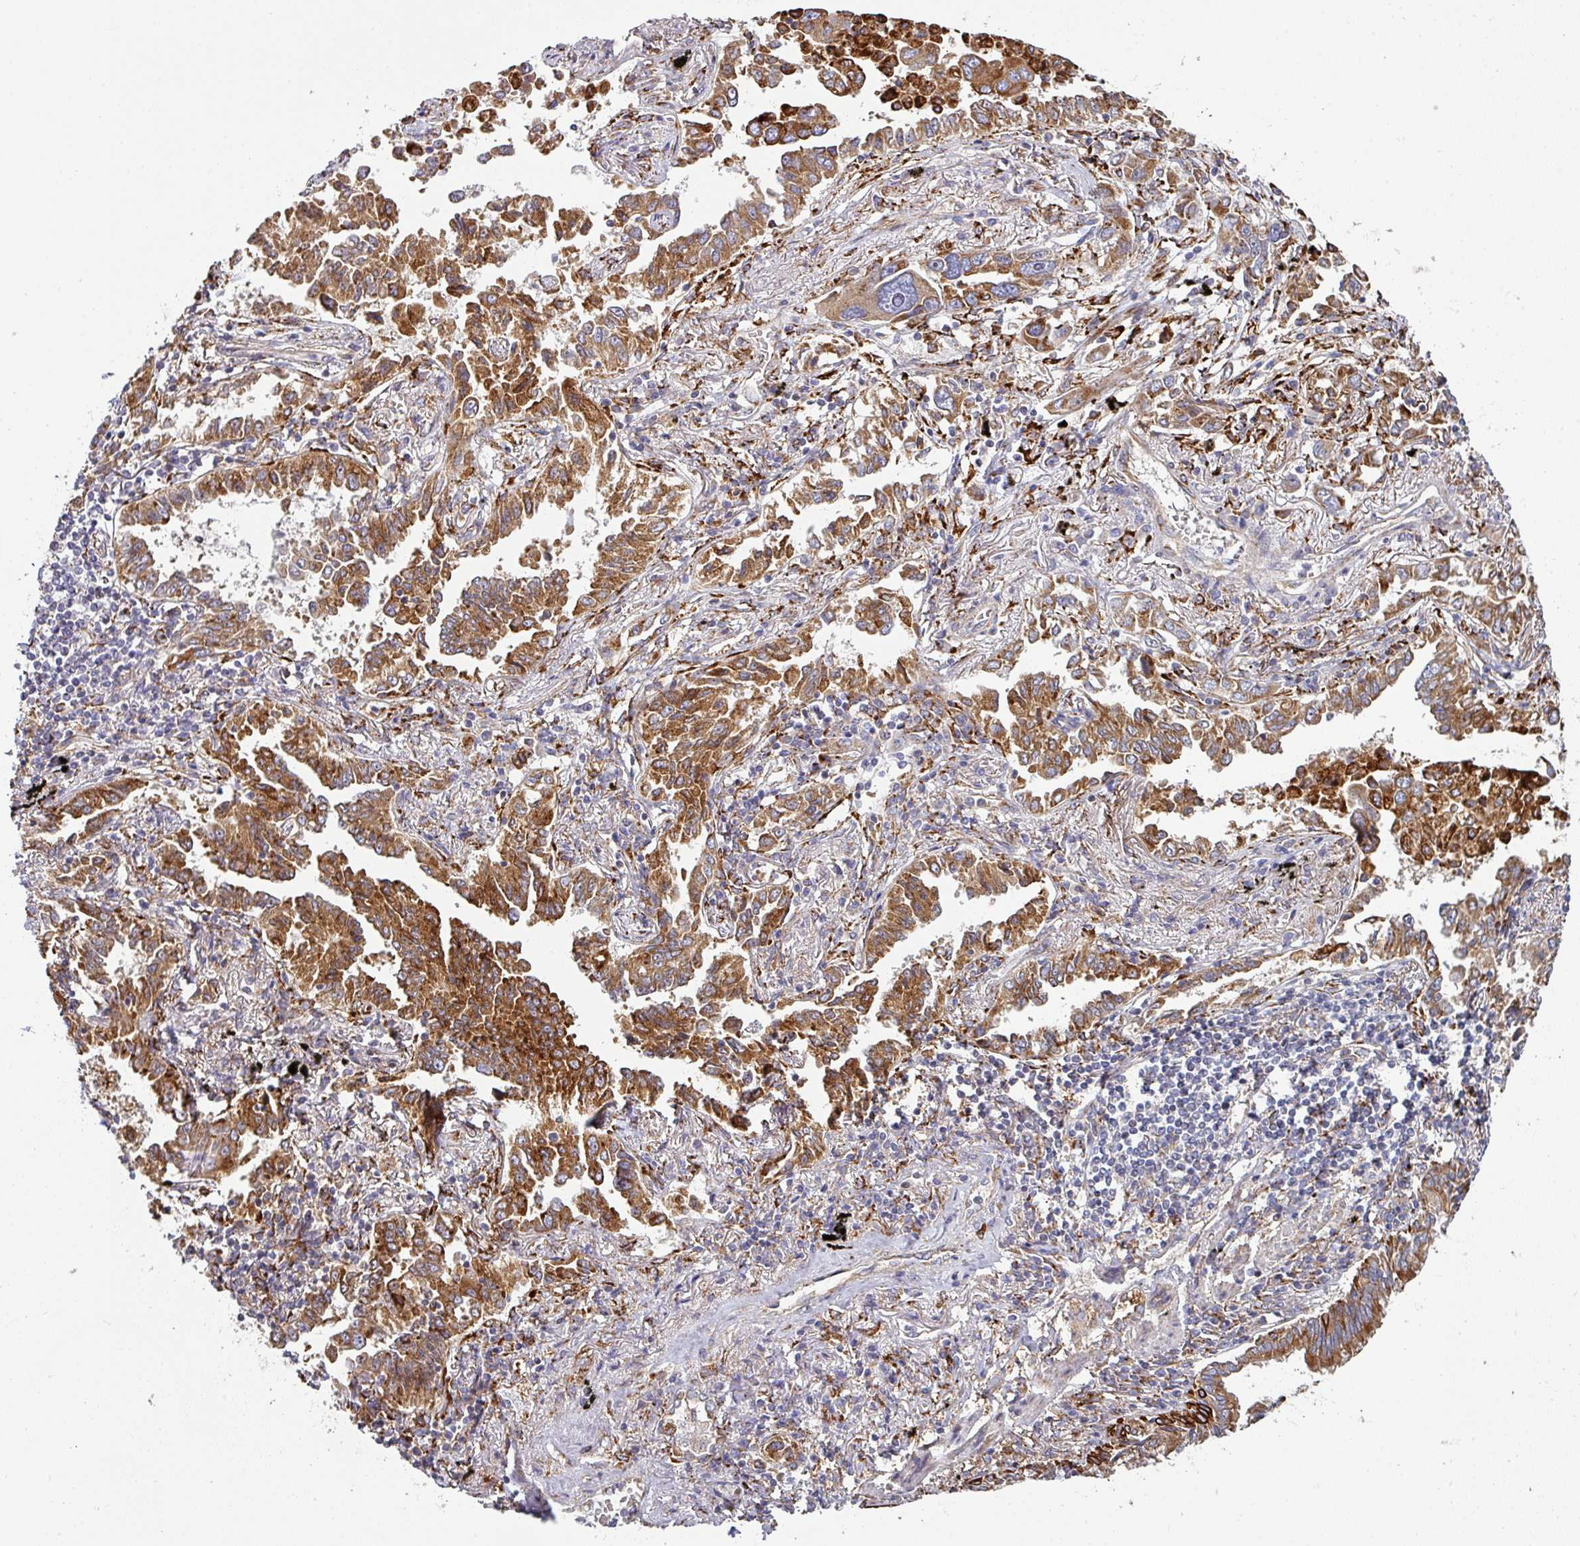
{"staining": {"intensity": "moderate", "quantity": ">75%", "location": "cytoplasmic/membranous"}, "tissue": "lung cancer", "cell_type": "Tumor cells", "image_type": "cancer", "snomed": [{"axis": "morphology", "description": "Adenocarcinoma, NOS"}, {"axis": "topography", "description": "Lung"}], "caption": "Immunohistochemical staining of human lung cancer (adenocarcinoma) reveals moderate cytoplasmic/membranous protein positivity in approximately >75% of tumor cells.", "gene": "ZNF268", "patient": {"sex": "male", "age": 67}}